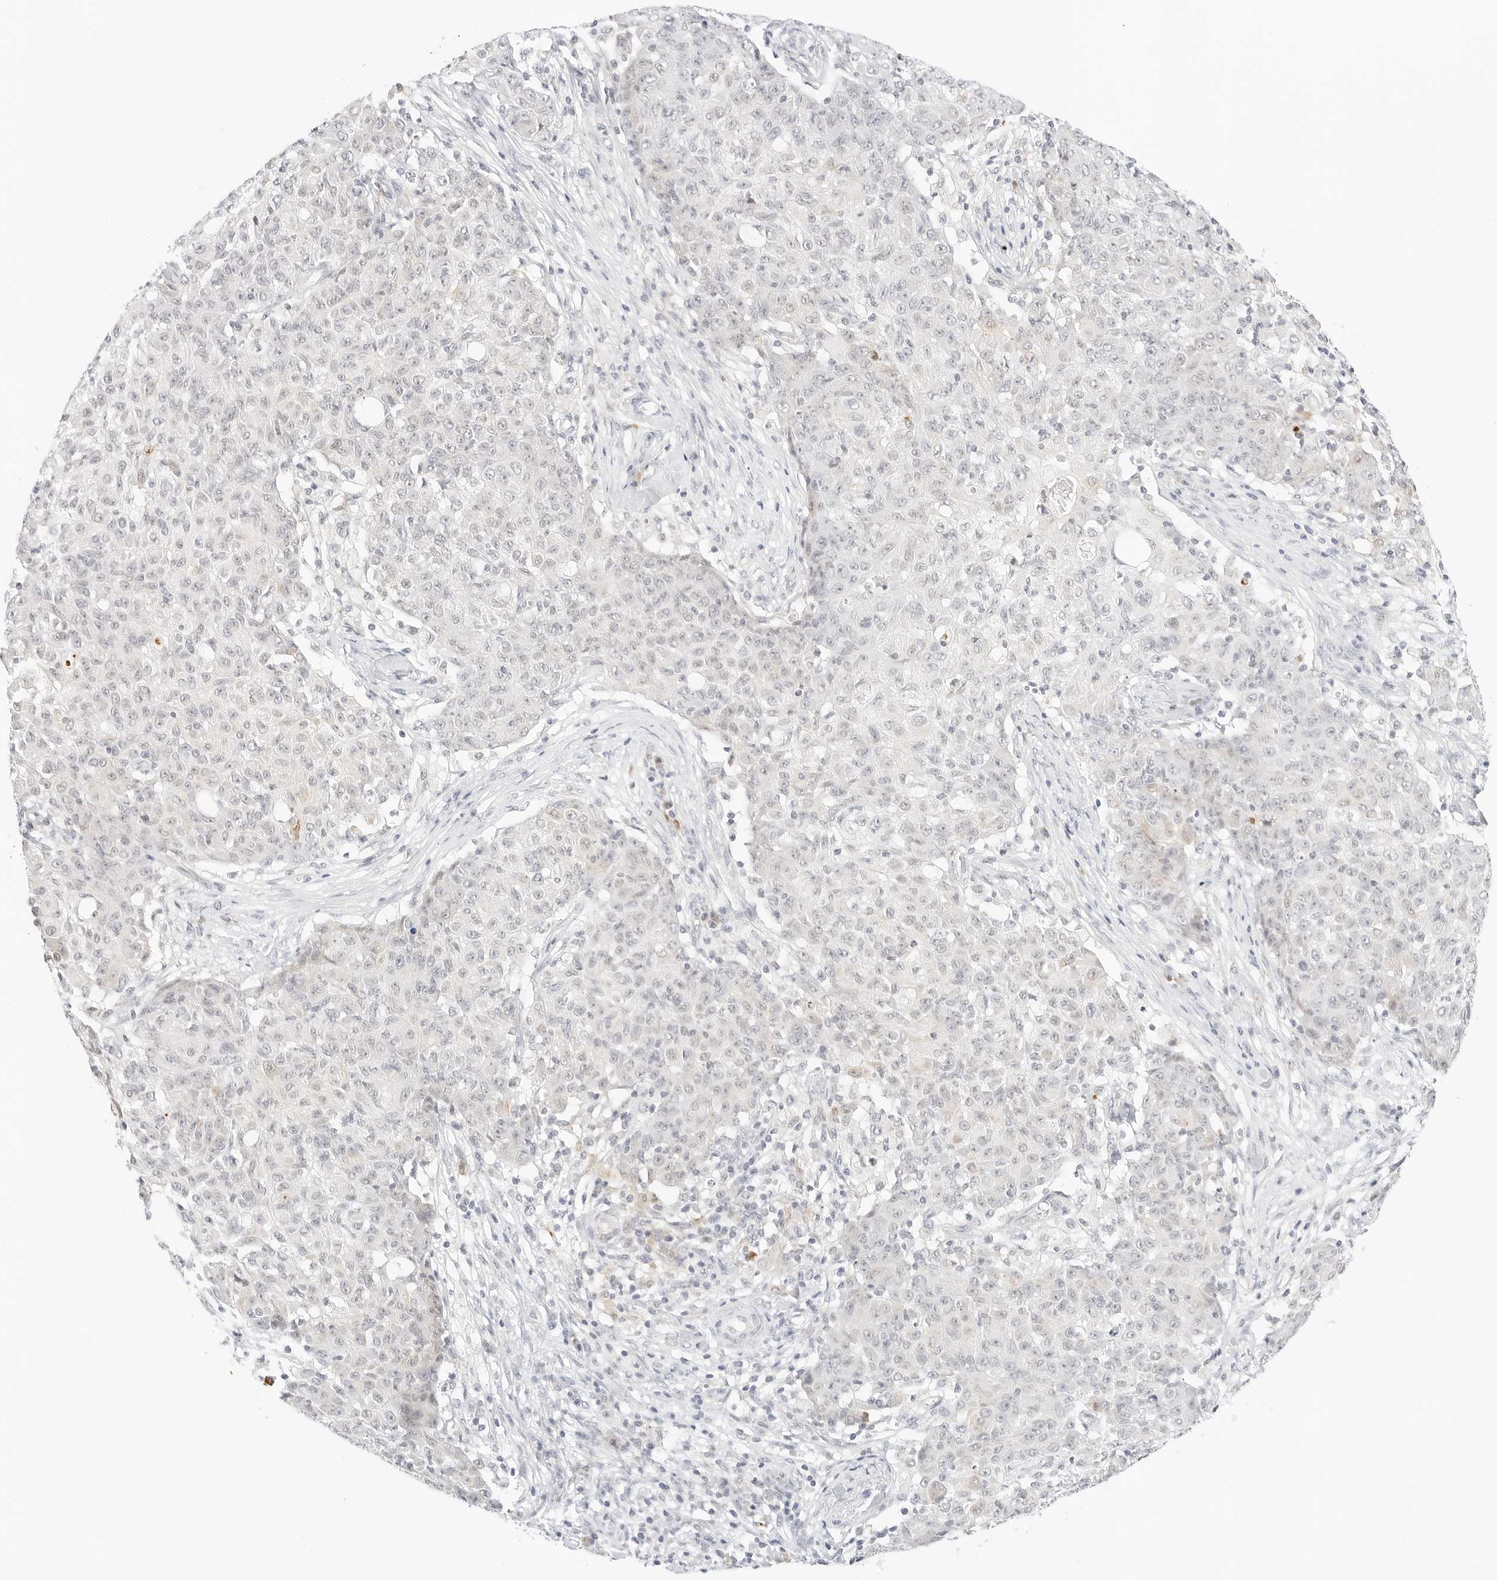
{"staining": {"intensity": "negative", "quantity": "none", "location": "none"}, "tissue": "ovarian cancer", "cell_type": "Tumor cells", "image_type": "cancer", "snomed": [{"axis": "morphology", "description": "Carcinoma, endometroid"}, {"axis": "topography", "description": "Ovary"}], "caption": "DAB (3,3'-diaminobenzidine) immunohistochemical staining of human ovarian endometroid carcinoma exhibits no significant staining in tumor cells.", "gene": "XKR4", "patient": {"sex": "female", "age": 42}}